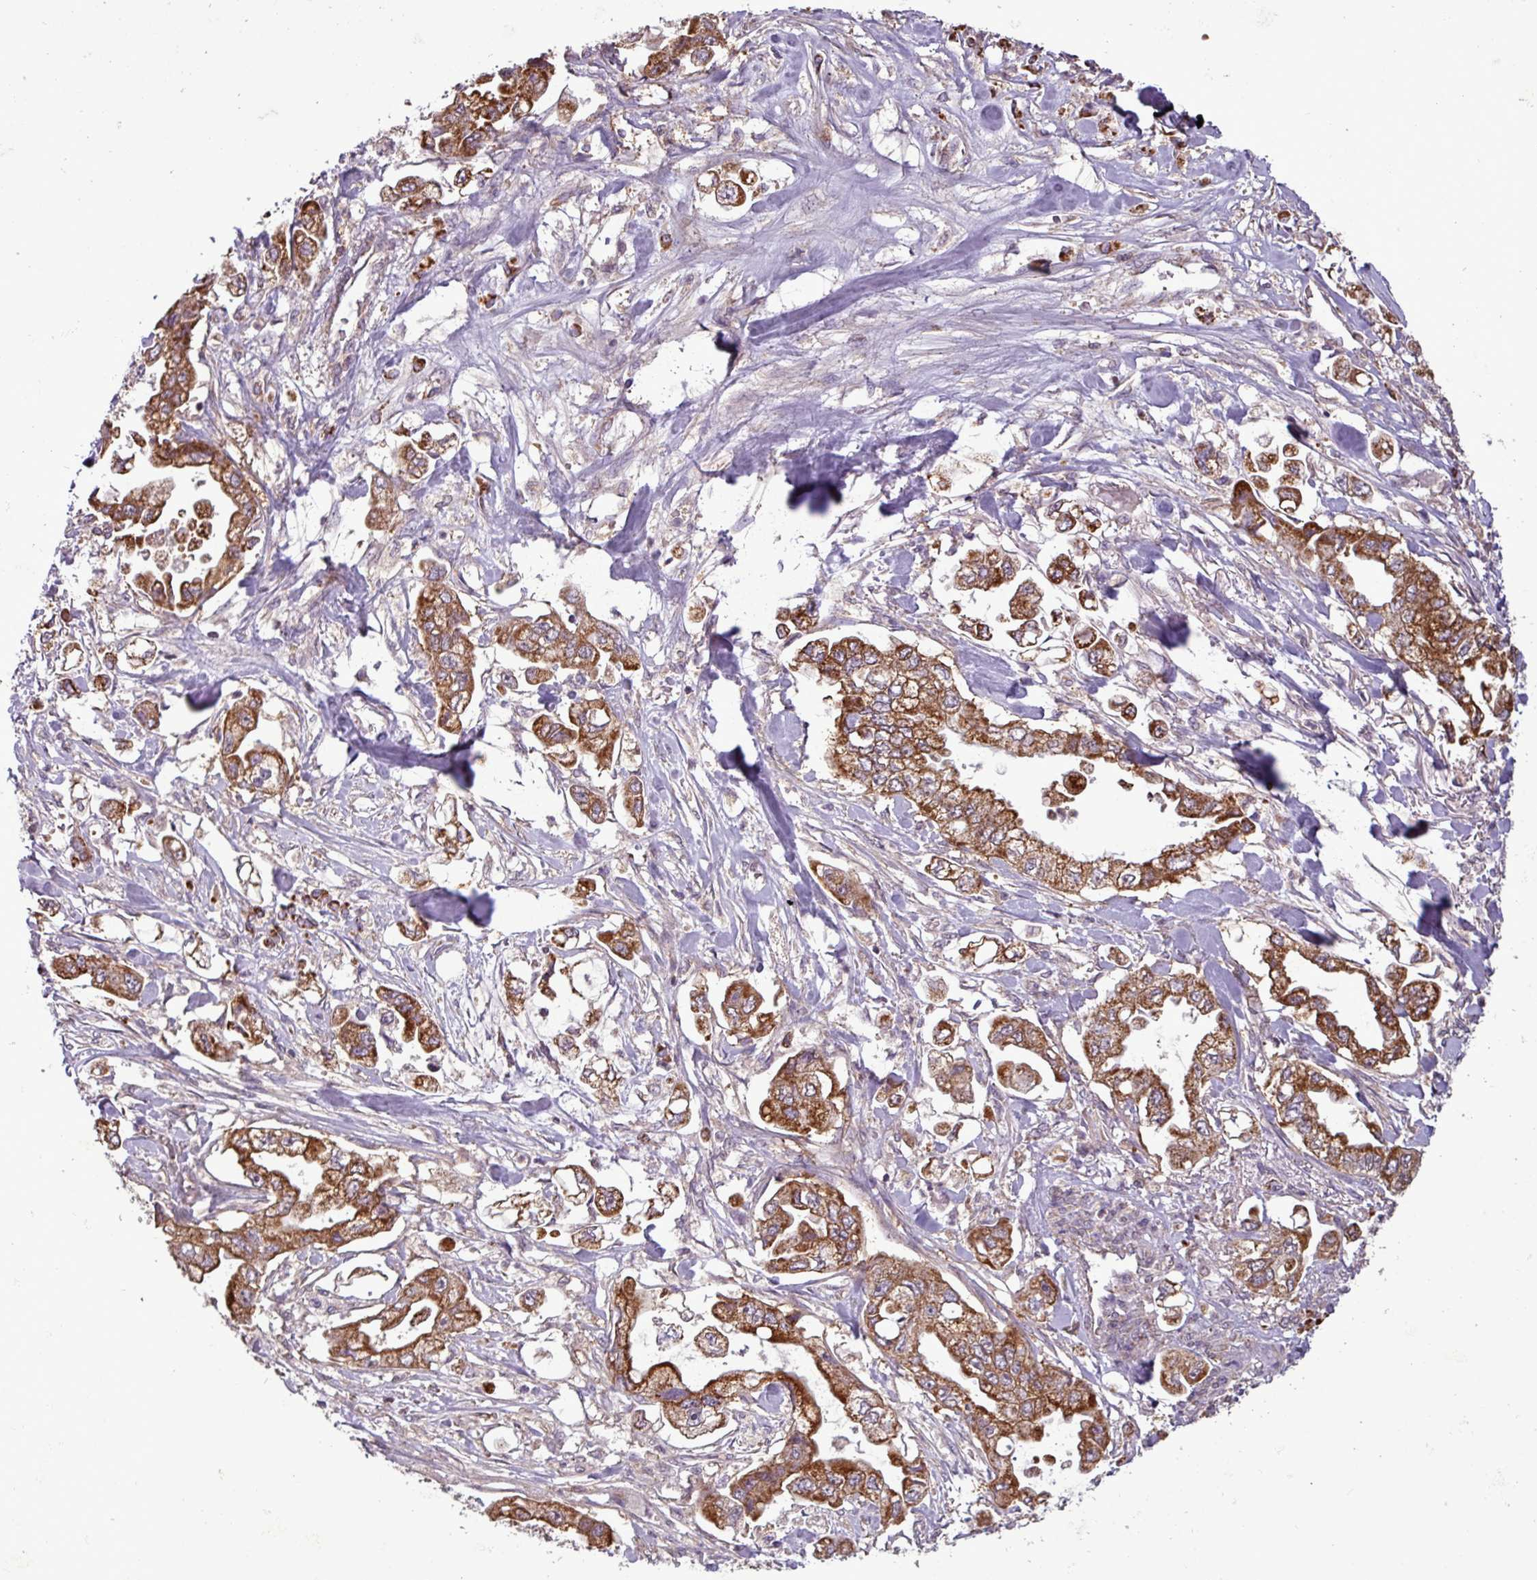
{"staining": {"intensity": "strong", "quantity": ">75%", "location": "cytoplasmic/membranous"}, "tissue": "stomach cancer", "cell_type": "Tumor cells", "image_type": "cancer", "snomed": [{"axis": "morphology", "description": "Adenocarcinoma, NOS"}, {"axis": "topography", "description": "Stomach"}], "caption": "Stomach cancer (adenocarcinoma) stained for a protein (brown) shows strong cytoplasmic/membranous positive staining in approximately >75% of tumor cells.", "gene": "MCTP2", "patient": {"sex": "male", "age": 62}}